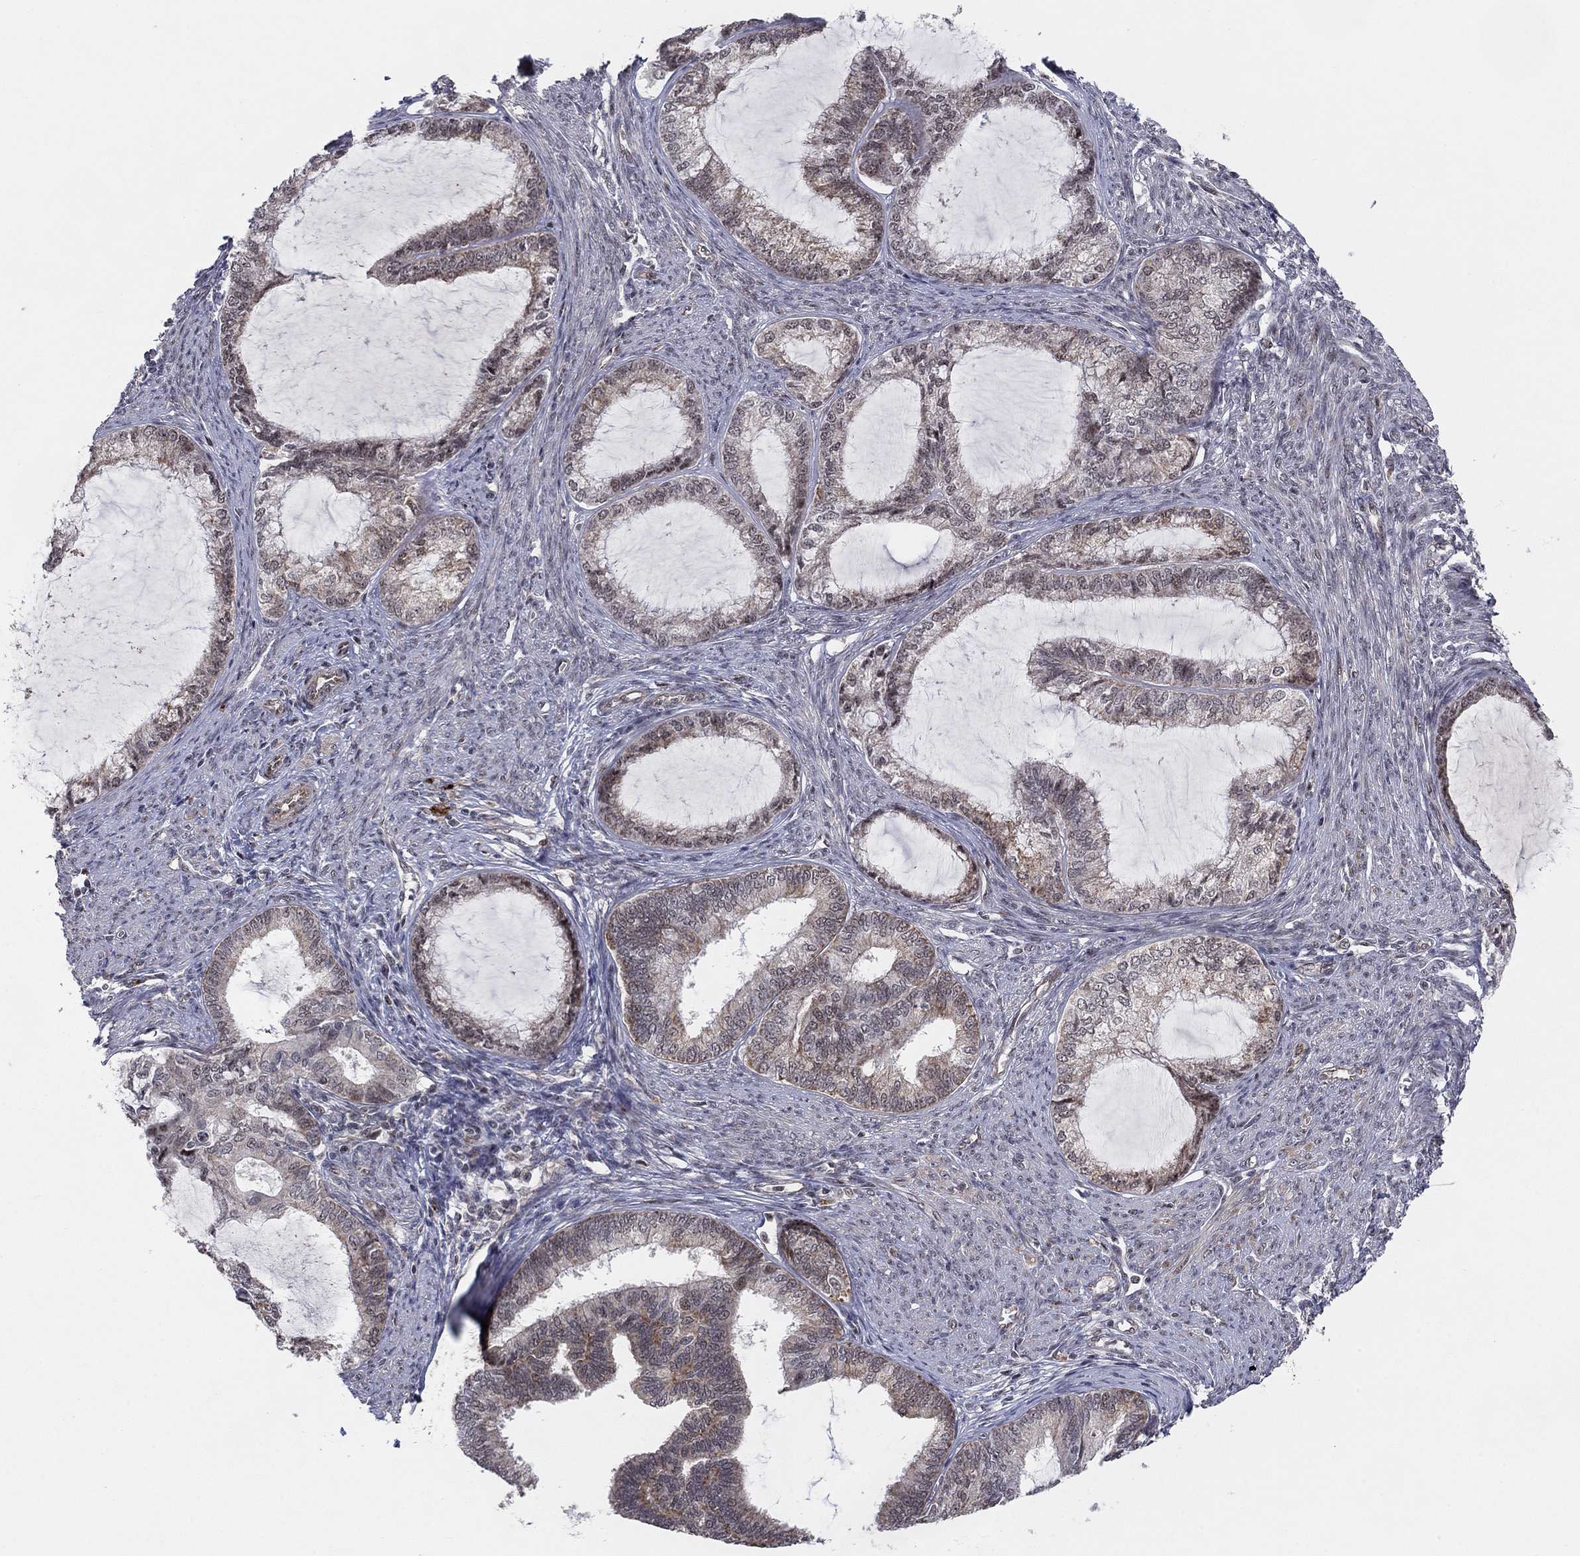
{"staining": {"intensity": "weak", "quantity": ">75%", "location": "cytoplasmic/membranous"}, "tissue": "endometrial cancer", "cell_type": "Tumor cells", "image_type": "cancer", "snomed": [{"axis": "morphology", "description": "Adenocarcinoma, NOS"}, {"axis": "topography", "description": "Endometrium"}], "caption": "Tumor cells display low levels of weak cytoplasmic/membranous staining in approximately >75% of cells in endometrial cancer (adenocarcinoma). The protein is stained brown, and the nuclei are stained in blue (DAB IHC with brightfield microscopy, high magnification).", "gene": "ZNF395", "patient": {"sex": "female", "age": 86}}